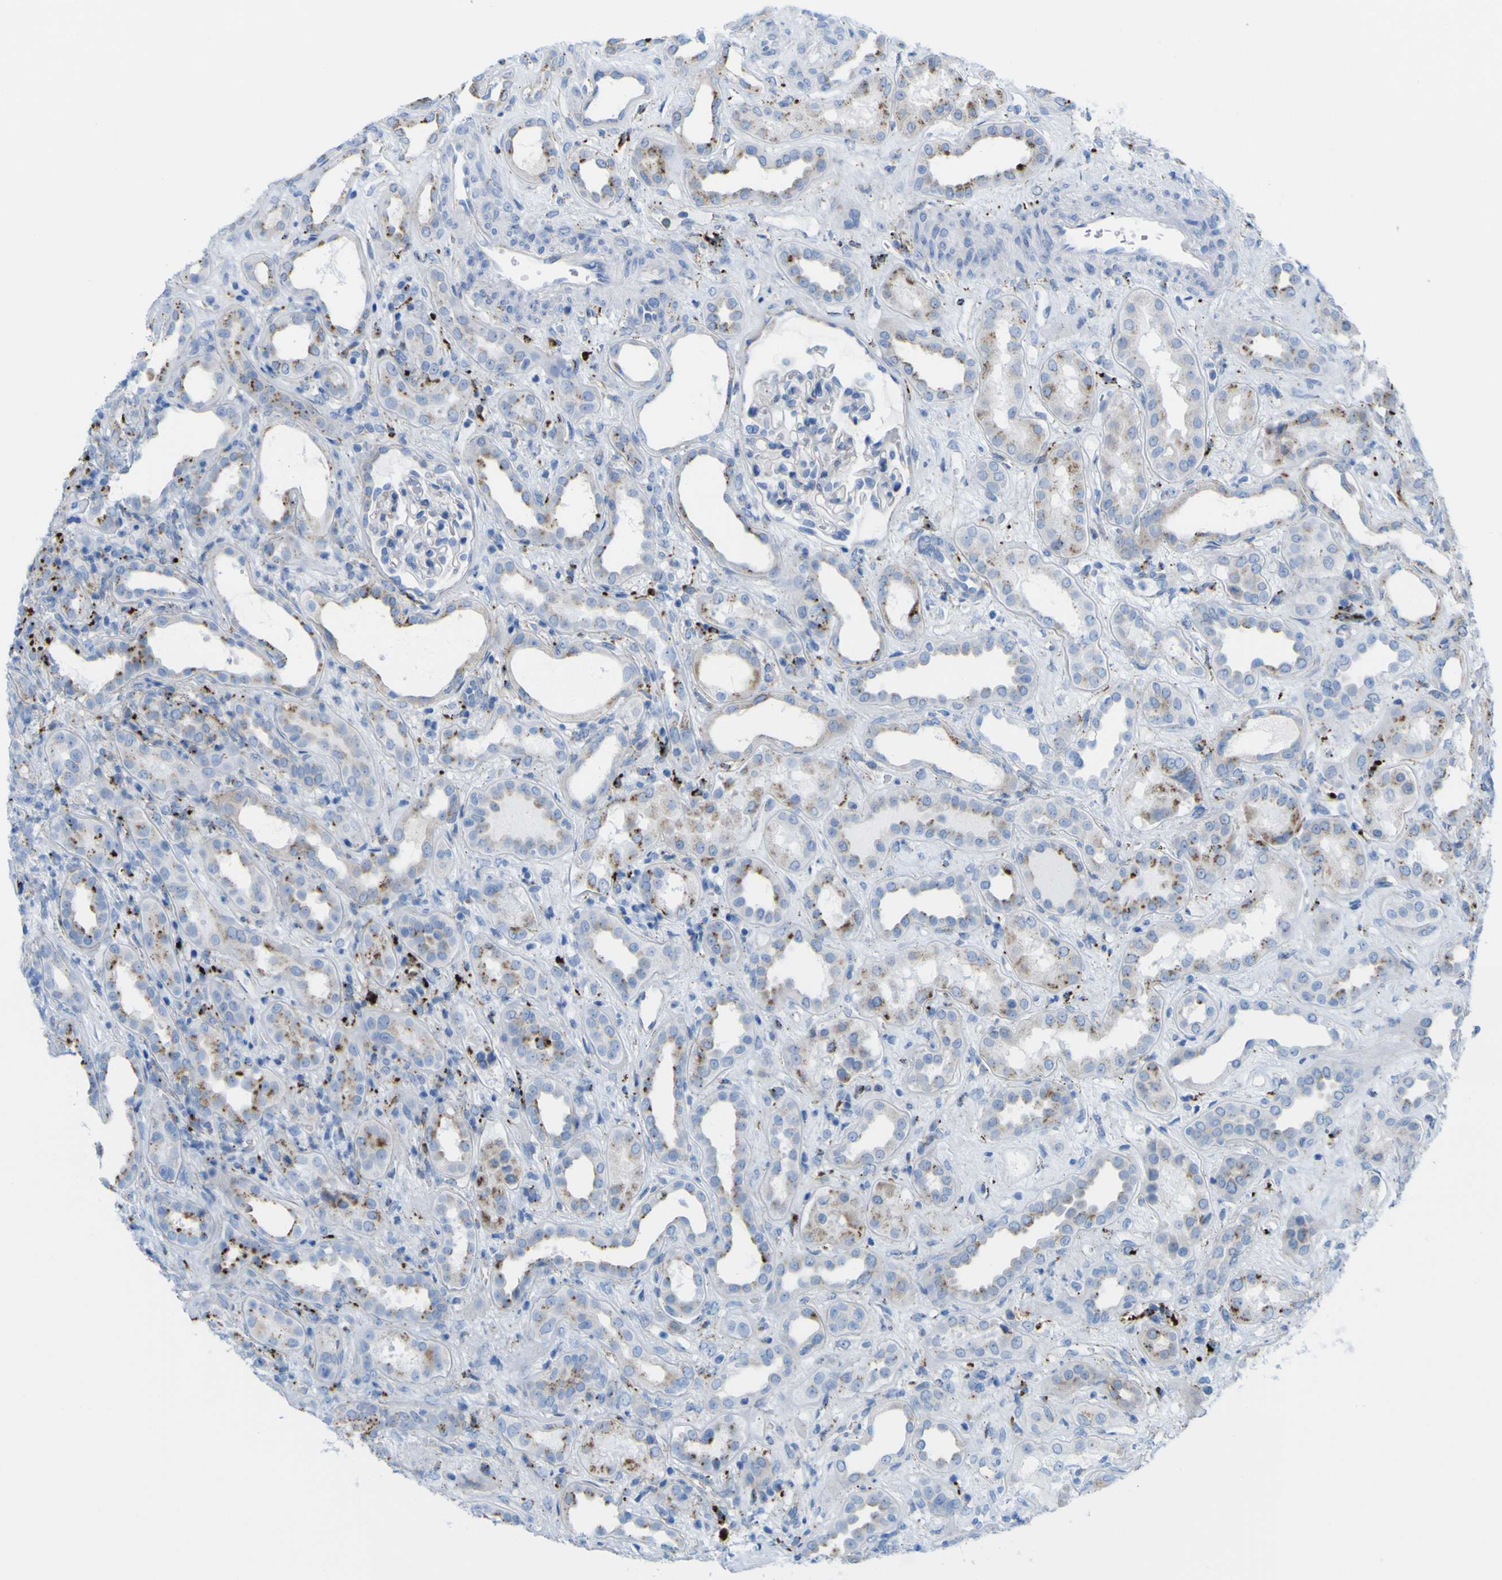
{"staining": {"intensity": "negative", "quantity": "none", "location": "none"}, "tissue": "kidney", "cell_type": "Cells in glomeruli", "image_type": "normal", "snomed": [{"axis": "morphology", "description": "Normal tissue, NOS"}, {"axis": "topography", "description": "Kidney"}], "caption": "DAB (3,3'-diaminobenzidine) immunohistochemical staining of unremarkable human kidney reveals no significant positivity in cells in glomeruli. (DAB (3,3'-diaminobenzidine) immunohistochemistry visualized using brightfield microscopy, high magnification).", "gene": "PLD3", "patient": {"sex": "male", "age": 59}}